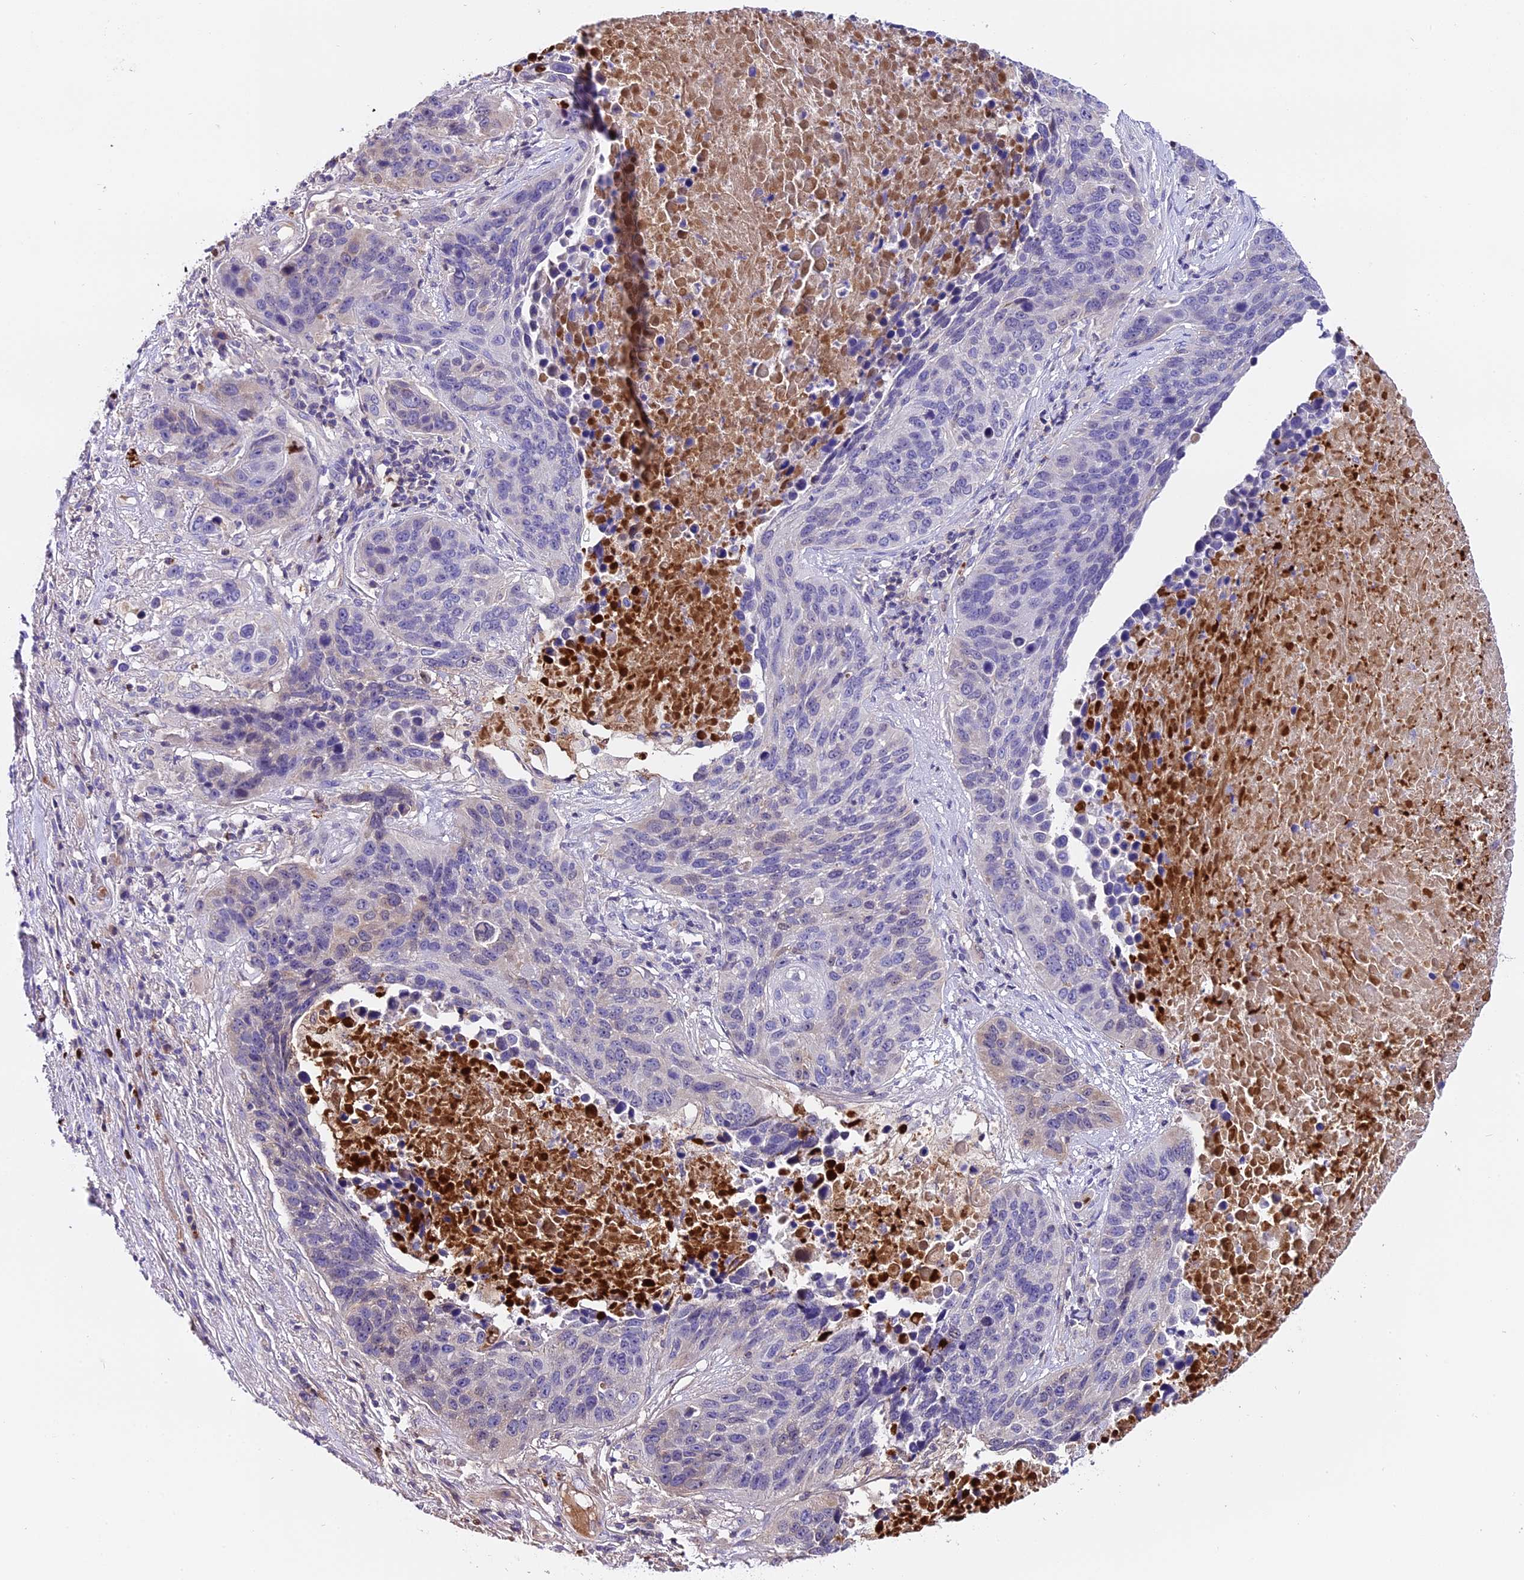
{"staining": {"intensity": "negative", "quantity": "none", "location": "none"}, "tissue": "lung cancer", "cell_type": "Tumor cells", "image_type": "cancer", "snomed": [{"axis": "morphology", "description": "Normal tissue, NOS"}, {"axis": "morphology", "description": "Squamous cell carcinoma, NOS"}, {"axis": "topography", "description": "Lymph node"}, {"axis": "topography", "description": "Lung"}], "caption": "Immunohistochemistry micrograph of neoplastic tissue: lung squamous cell carcinoma stained with DAB exhibits no significant protein positivity in tumor cells.", "gene": "MAP3K7CL", "patient": {"sex": "male", "age": 66}}